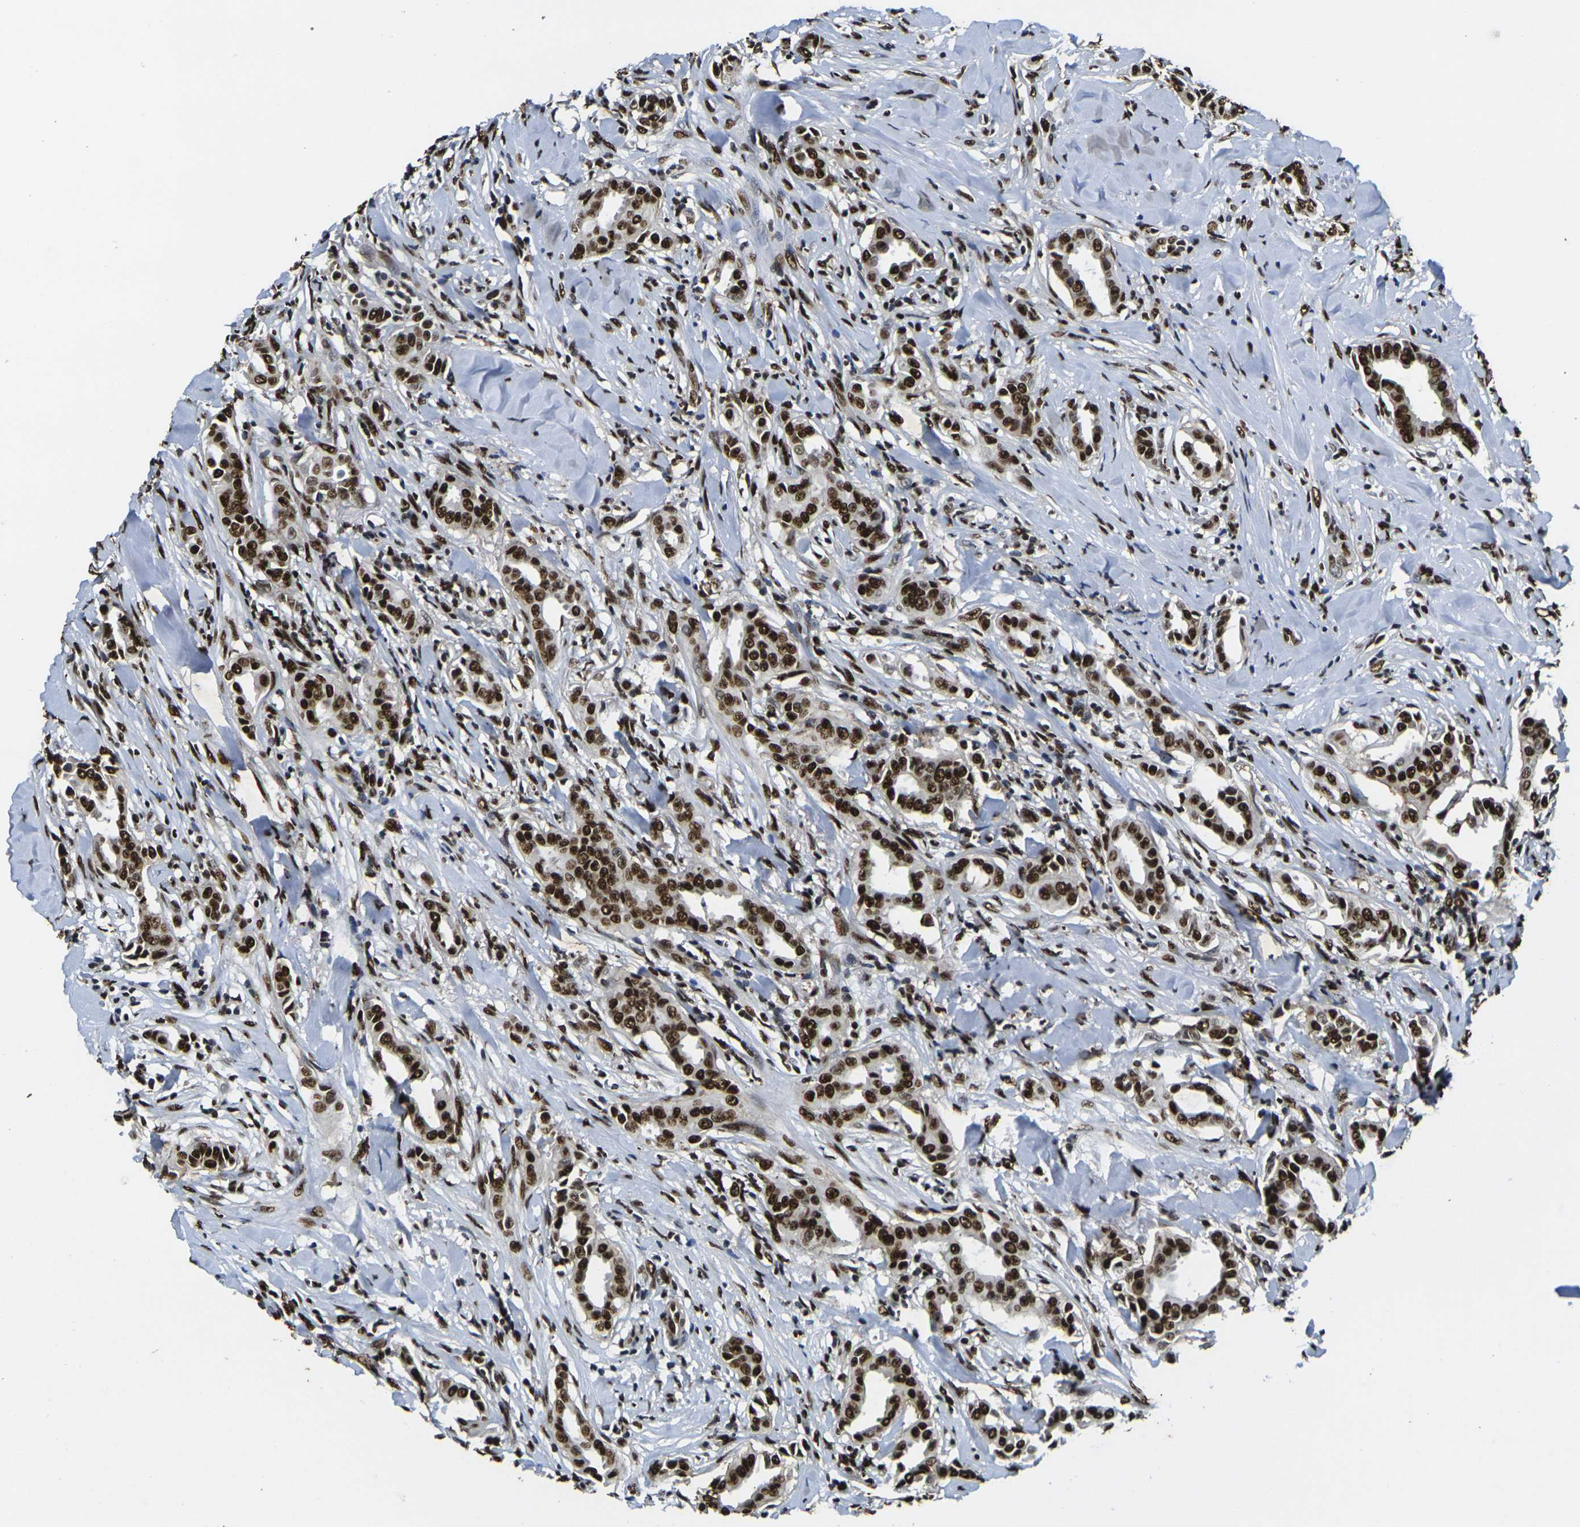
{"staining": {"intensity": "strong", "quantity": ">75%", "location": "nuclear"}, "tissue": "head and neck cancer", "cell_type": "Tumor cells", "image_type": "cancer", "snomed": [{"axis": "morphology", "description": "Adenocarcinoma, NOS"}, {"axis": "topography", "description": "Salivary gland"}, {"axis": "topography", "description": "Head-Neck"}], "caption": "Human adenocarcinoma (head and neck) stained with a protein marker shows strong staining in tumor cells.", "gene": "SMARCC1", "patient": {"sex": "female", "age": 59}}